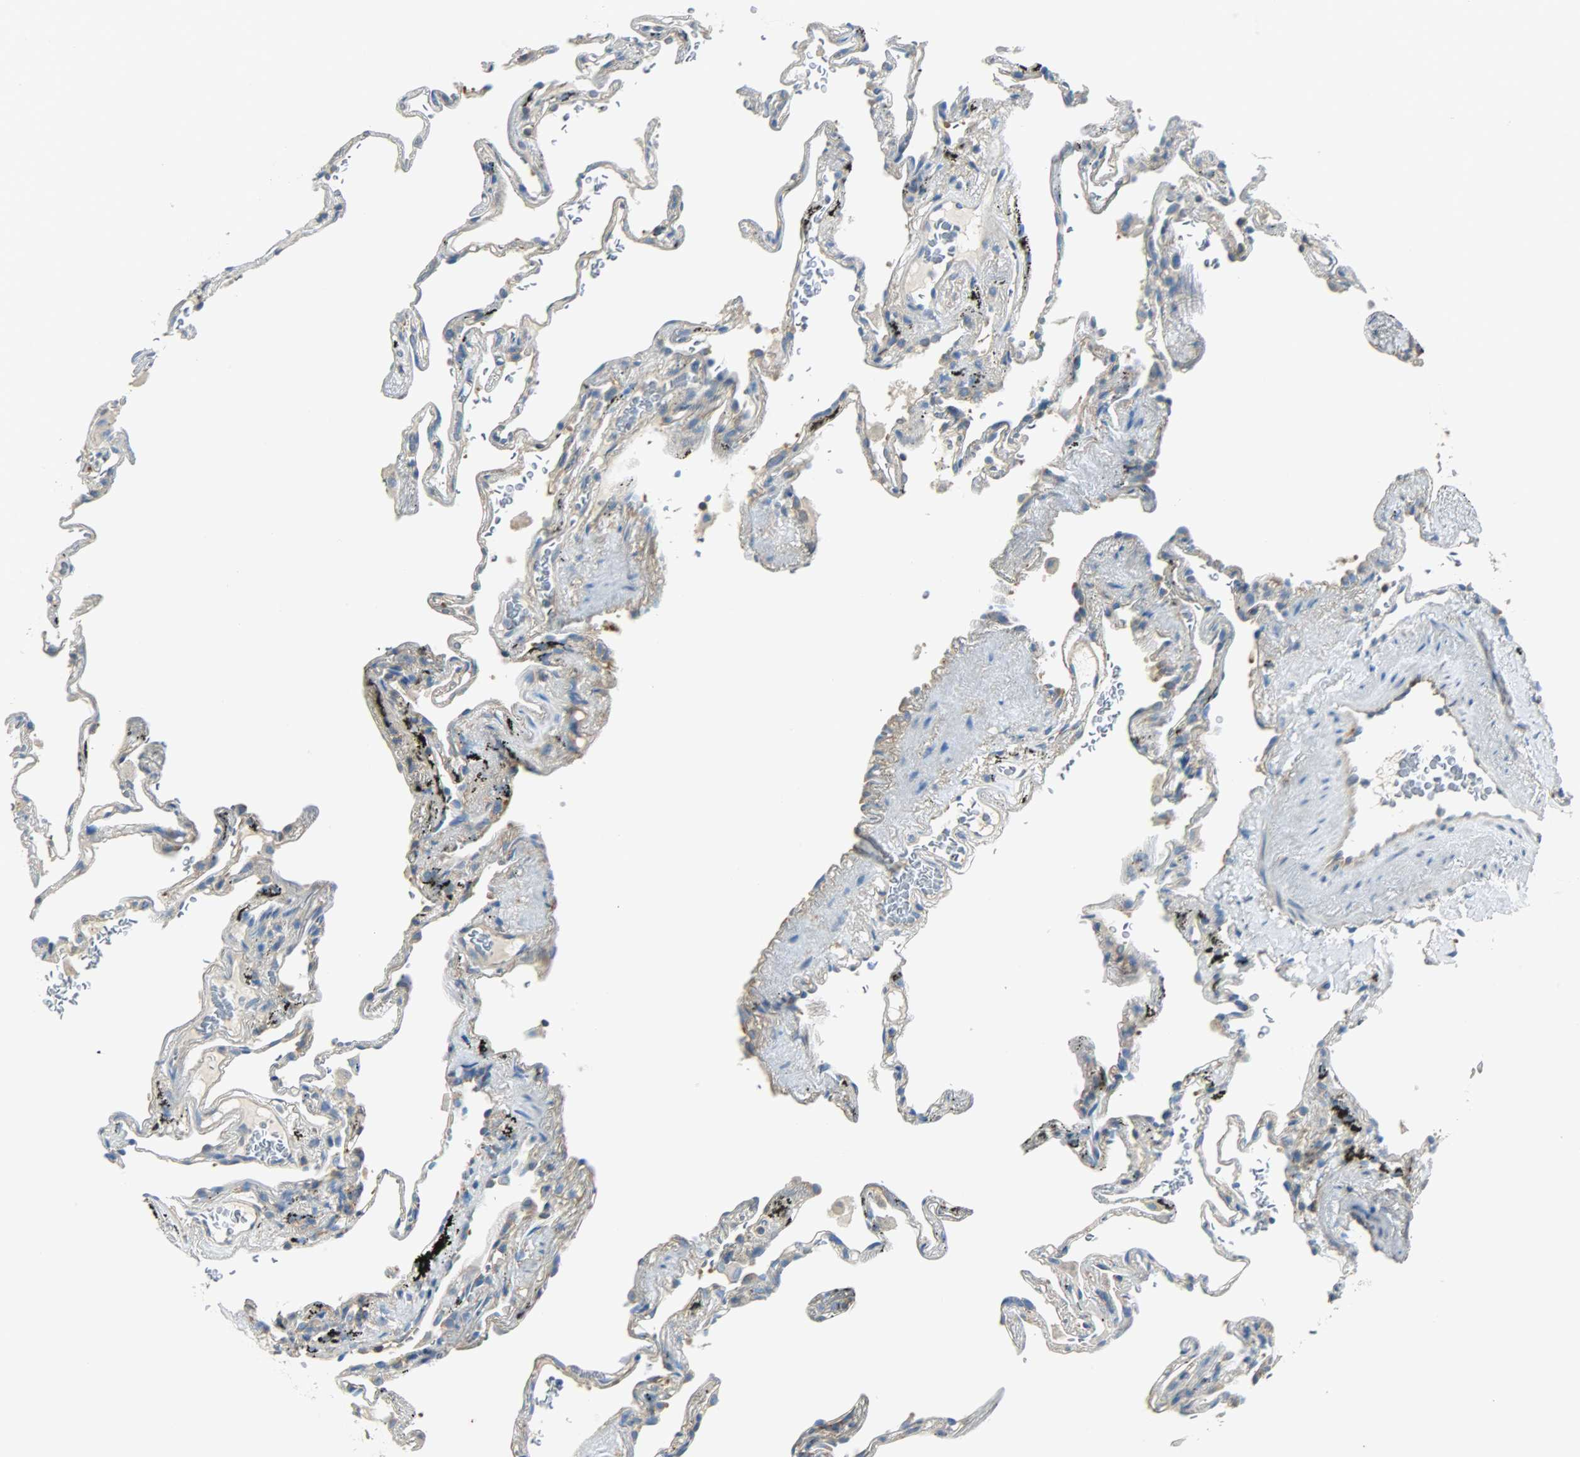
{"staining": {"intensity": "weak", "quantity": ">75%", "location": "cytoplasmic/membranous"}, "tissue": "lung", "cell_type": "Alveolar cells", "image_type": "normal", "snomed": [{"axis": "morphology", "description": "Normal tissue, NOS"}, {"axis": "morphology", "description": "Inflammation, NOS"}, {"axis": "topography", "description": "Lung"}], "caption": "A high-resolution photomicrograph shows IHC staining of unremarkable lung, which reveals weak cytoplasmic/membranous expression in about >75% of alveolar cells. Immunohistochemistry stains the protein of interest in brown and the nuclei are stained blue.", "gene": "TSC22D2", "patient": {"sex": "male", "age": 69}}